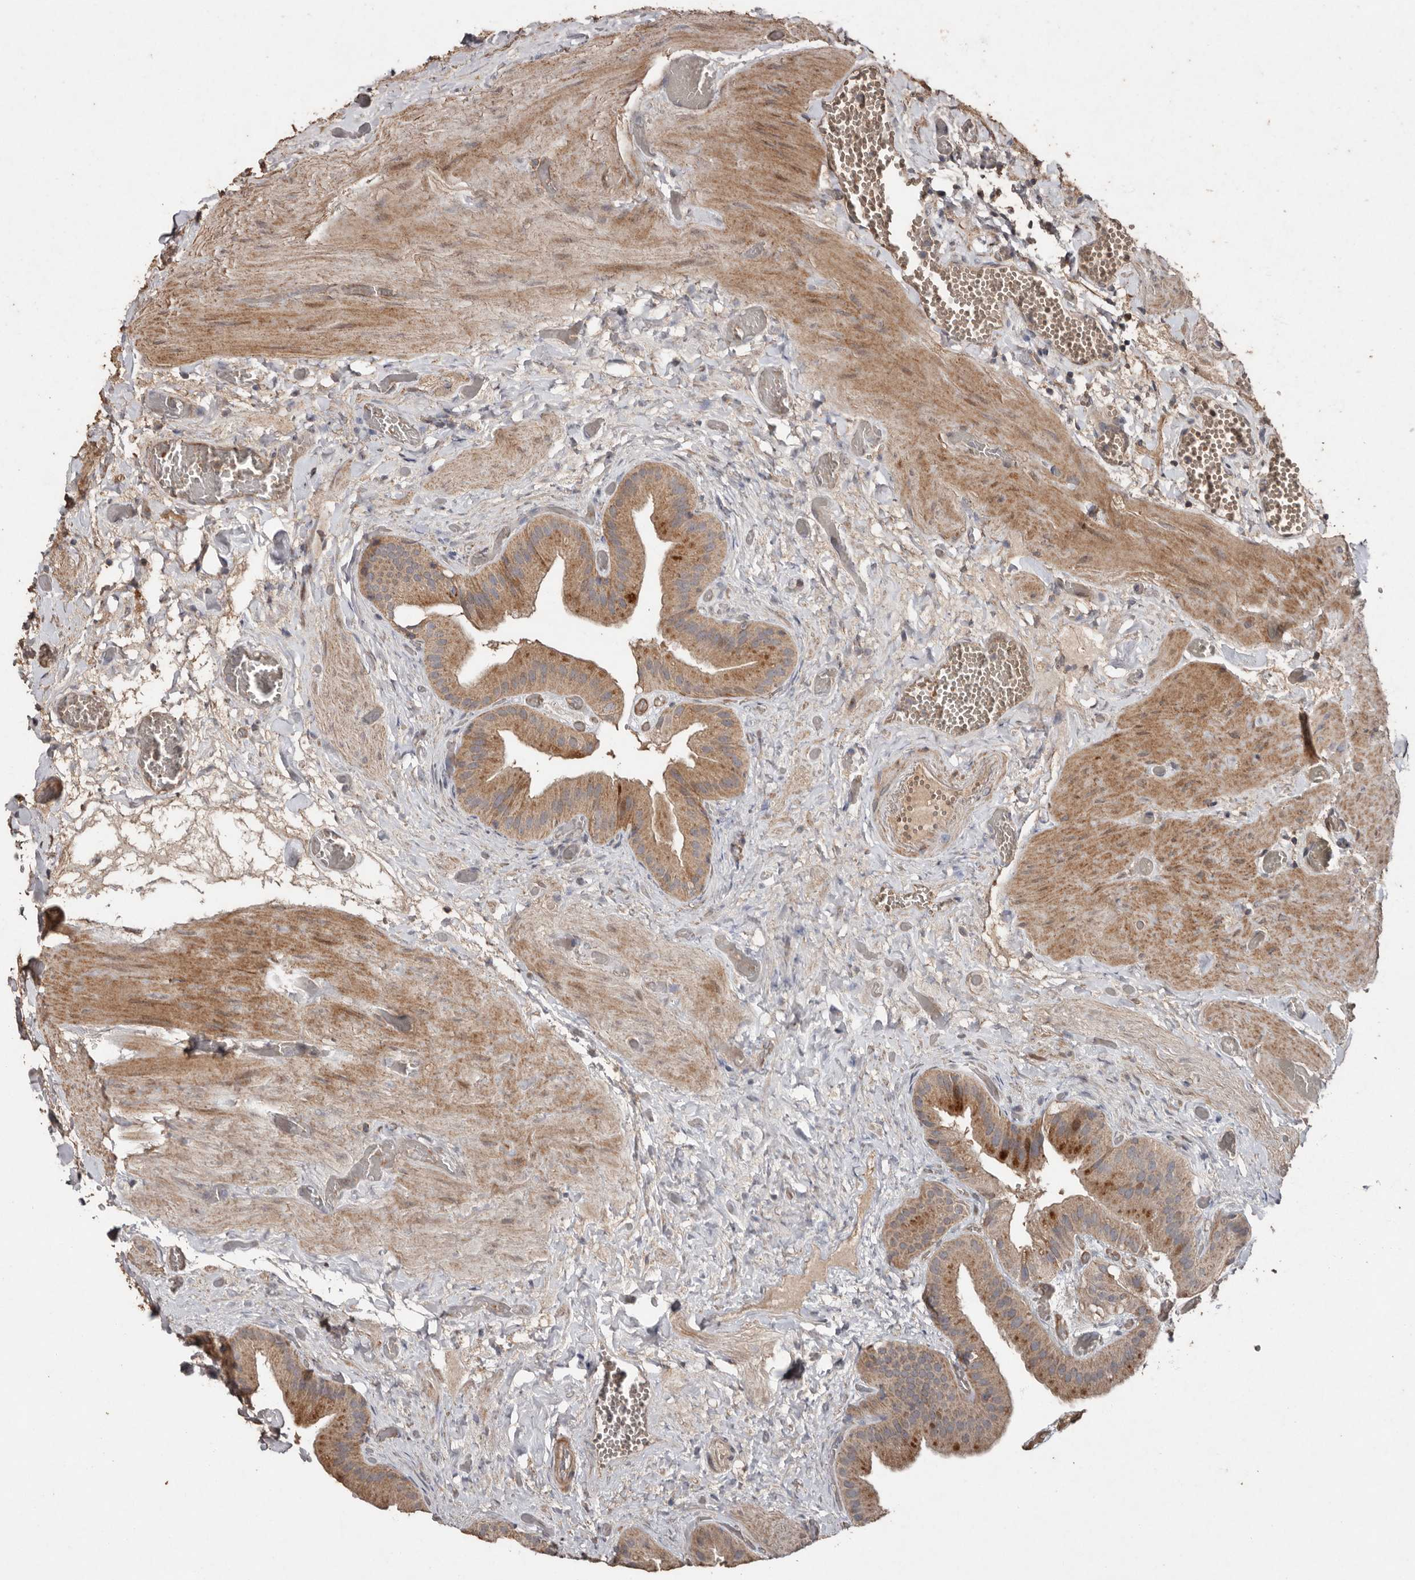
{"staining": {"intensity": "moderate", "quantity": ">75%", "location": "cytoplasmic/membranous"}, "tissue": "gallbladder", "cell_type": "Glandular cells", "image_type": "normal", "snomed": [{"axis": "morphology", "description": "Normal tissue, NOS"}, {"axis": "topography", "description": "Gallbladder"}], "caption": "Brown immunohistochemical staining in unremarkable gallbladder reveals moderate cytoplasmic/membranous expression in about >75% of glandular cells. Nuclei are stained in blue.", "gene": "RANBP17", "patient": {"sex": "female", "age": 64}}